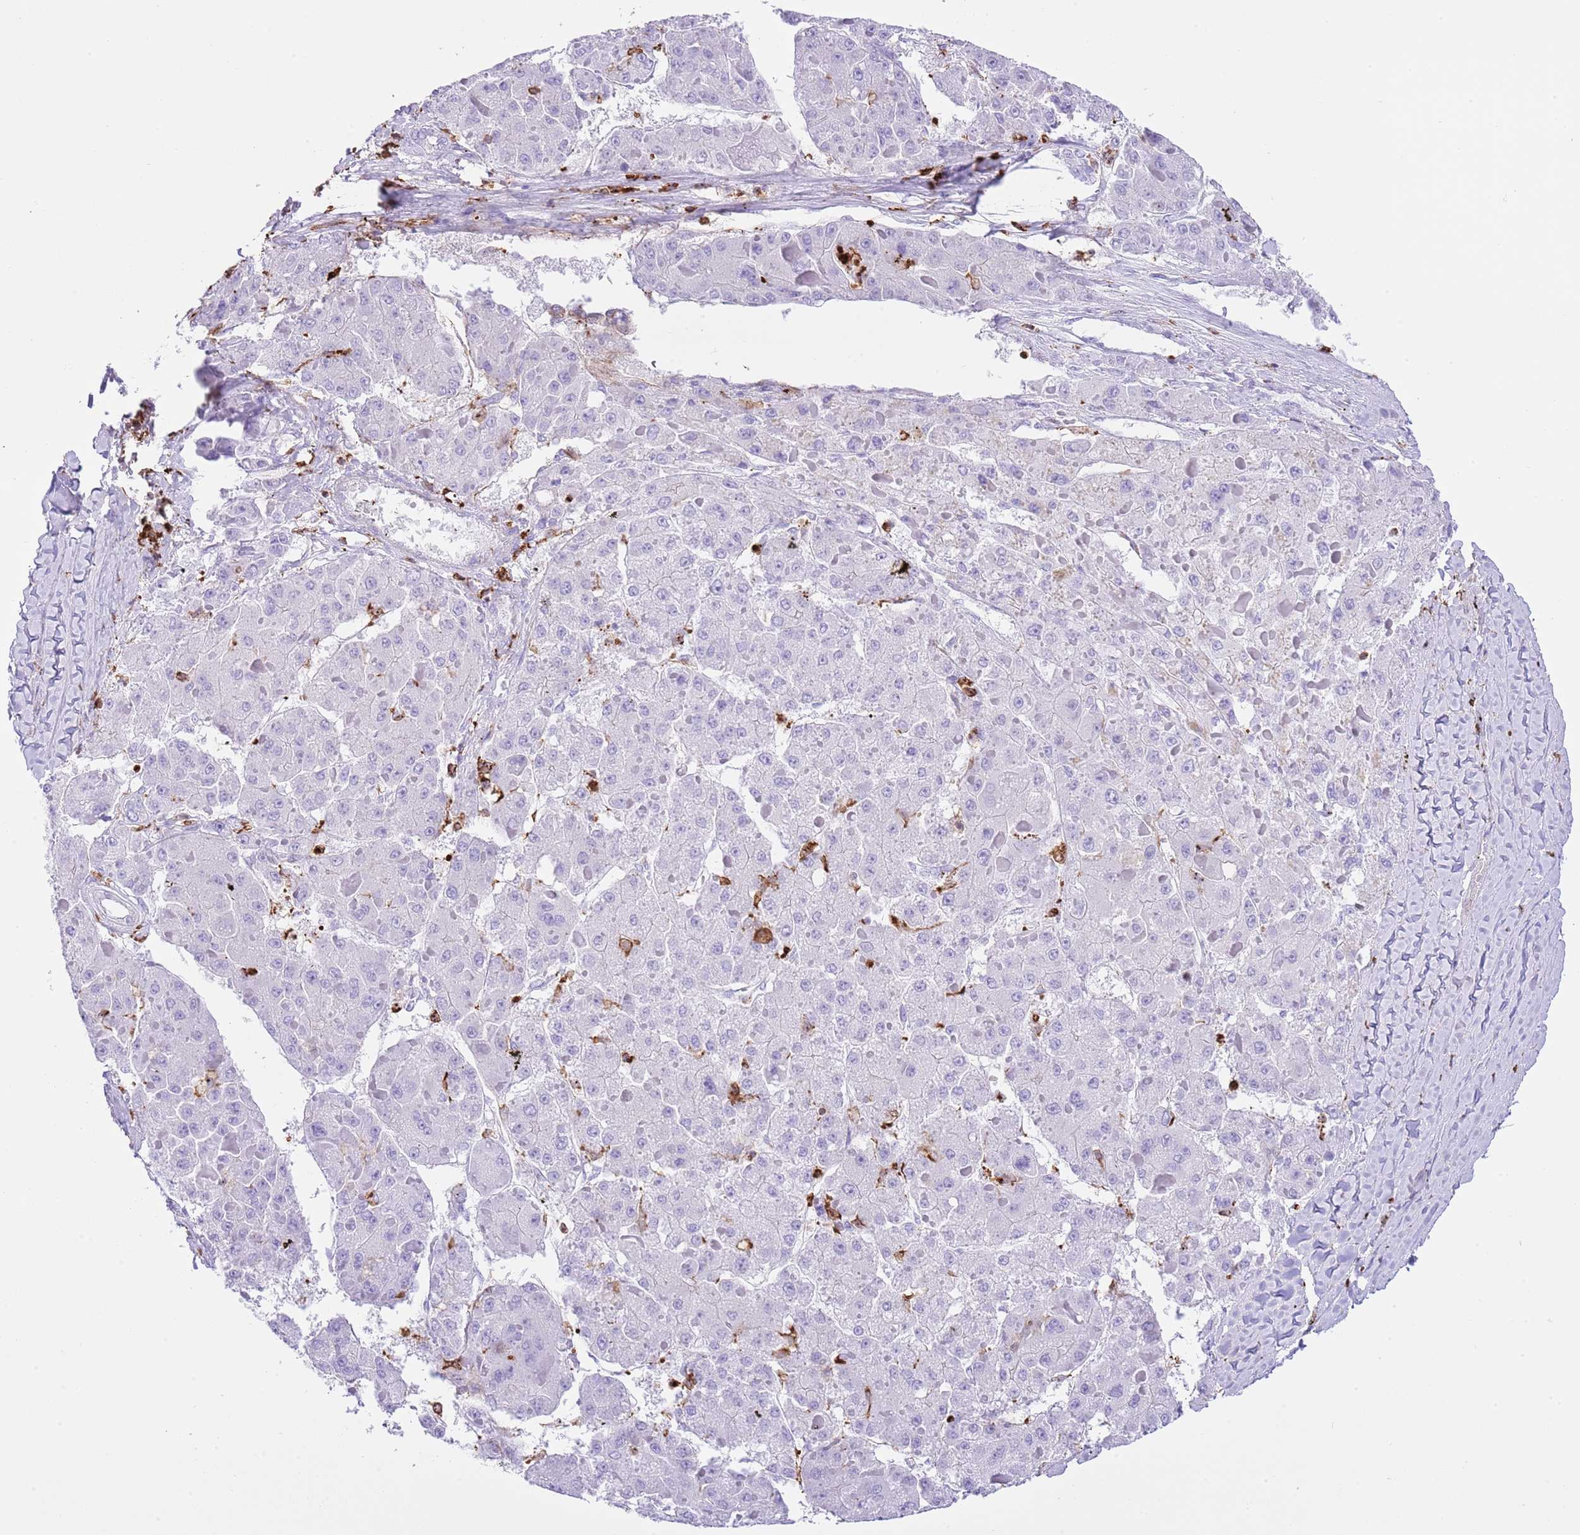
{"staining": {"intensity": "negative", "quantity": "none", "location": "none"}, "tissue": "liver cancer", "cell_type": "Tumor cells", "image_type": "cancer", "snomed": [{"axis": "morphology", "description": "Carcinoma, Hepatocellular, NOS"}, {"axis": "topography", "description": "Liver"}], "caption": "Human hepatocellular carcinoma (liver) stained for a protein using immunohistochemistry (IHC) shows no staining in tumor cells.", "gene": "EFHD2", "patient": {"sex": "female", "age": 73}}